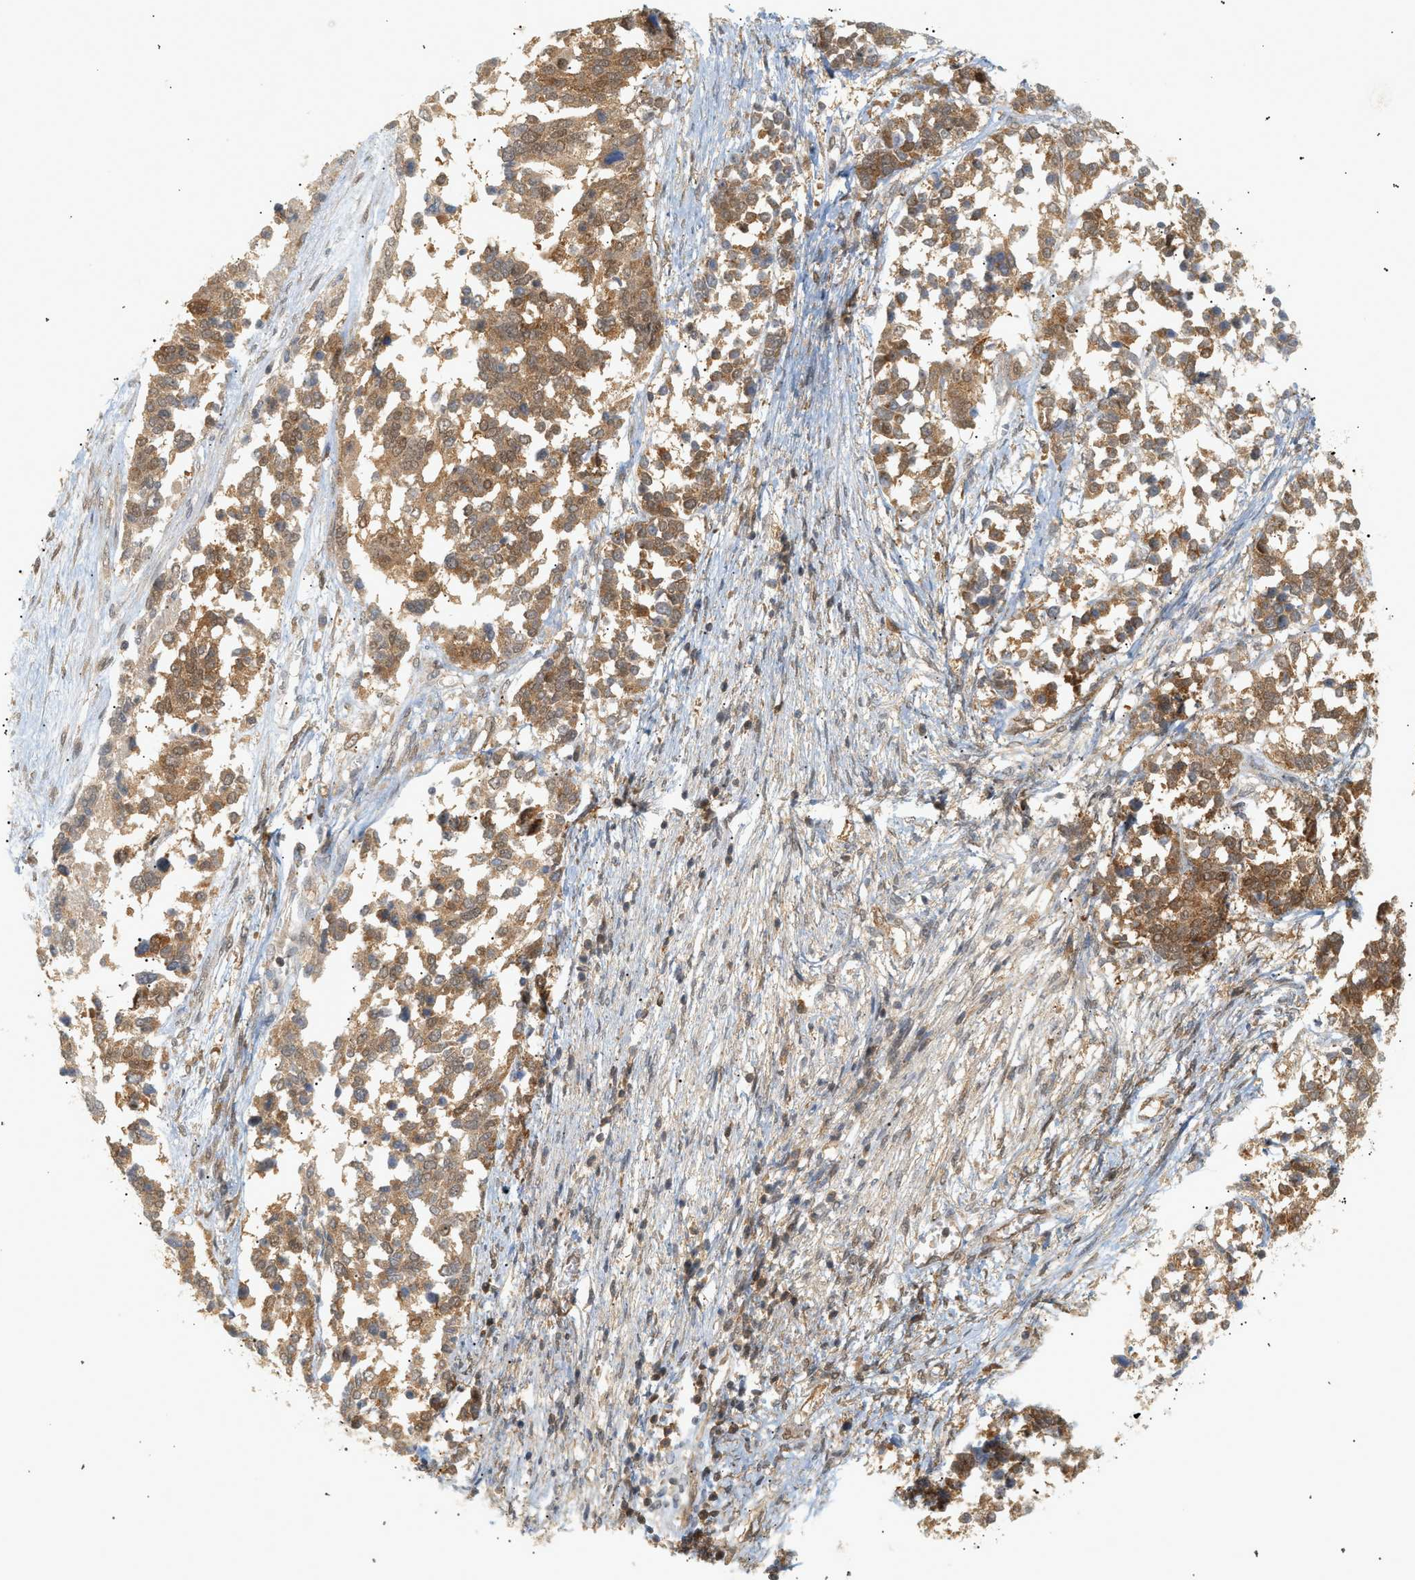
{"staining": {"intensity": "moderate", "quantity": ">75%", "location": "cytoplasmic/membranous"}, "tissue": "ovarian cancer", "cell_type": "Tumor cells", "image_type": "cancer", "snomed": [{"axis": "morphology", "description": "Cystadenocarcinoma, serous, NOS"}, {"axis": "topography", "description": "Ovary"}], "caption": "A brown stain labels moderate cytoplasmic/membranous positivity of a protein in ovarian cancer tumor cells.", "gene": "SHC1", "patient": {"sex": "female", "age": 44}}